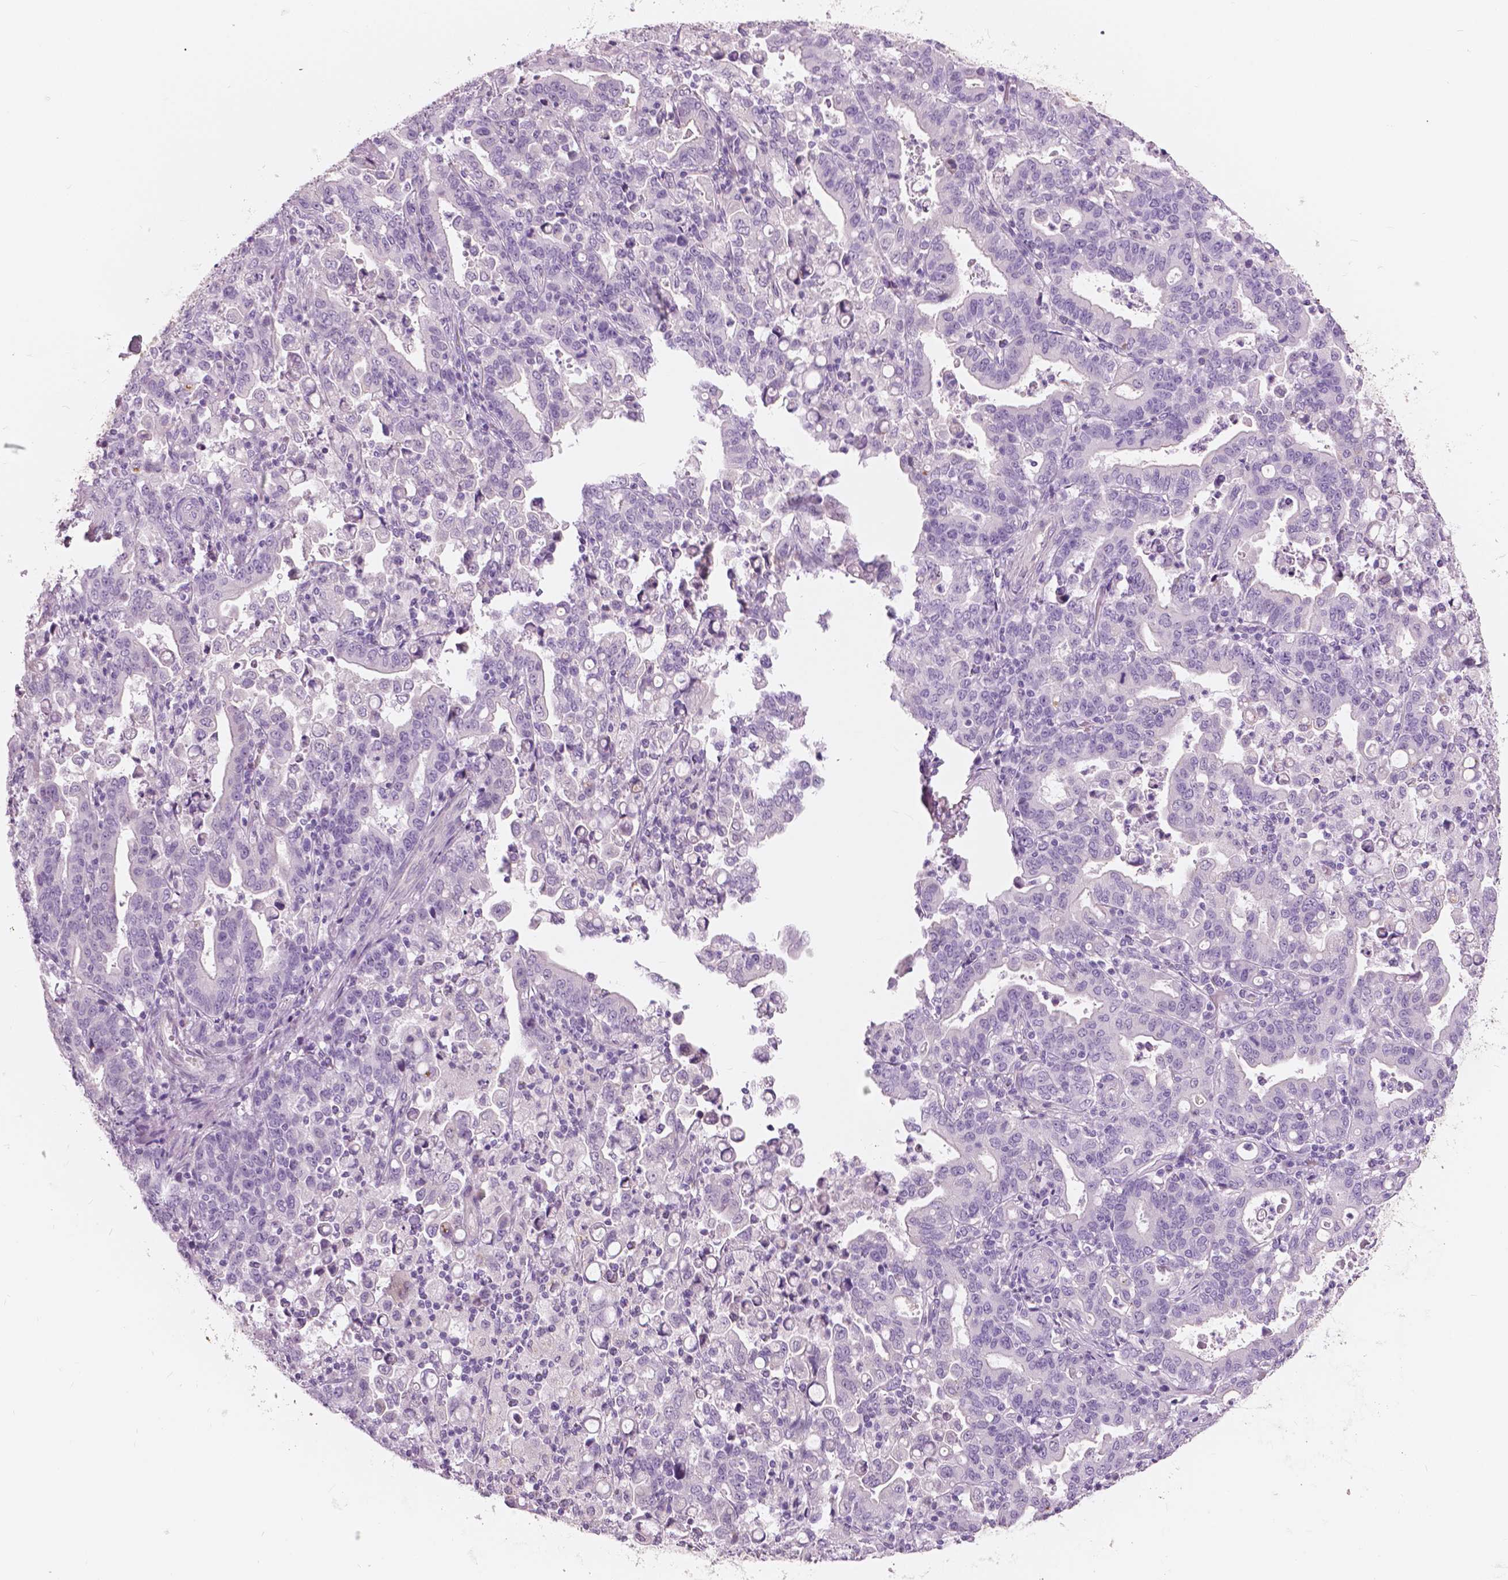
{"staining": {"intensity": "negative", "quantity": "none", "location": "none"}, "tissue": "stomach cancer", "cell_type": "Tumor cells", "image_type": "cancer", "snomed": [{"axis": "morphology", "description": "Adenocarcinoma, NOS"}, {"axis": "topography", "description": "Stomach"}], "caption": "A micrograph of stomach cancer stained for a protein demonstrates no brown staining in tumor cells.", "gene": "A4GNT", "patient": {"sex": "male", "age": 82}}